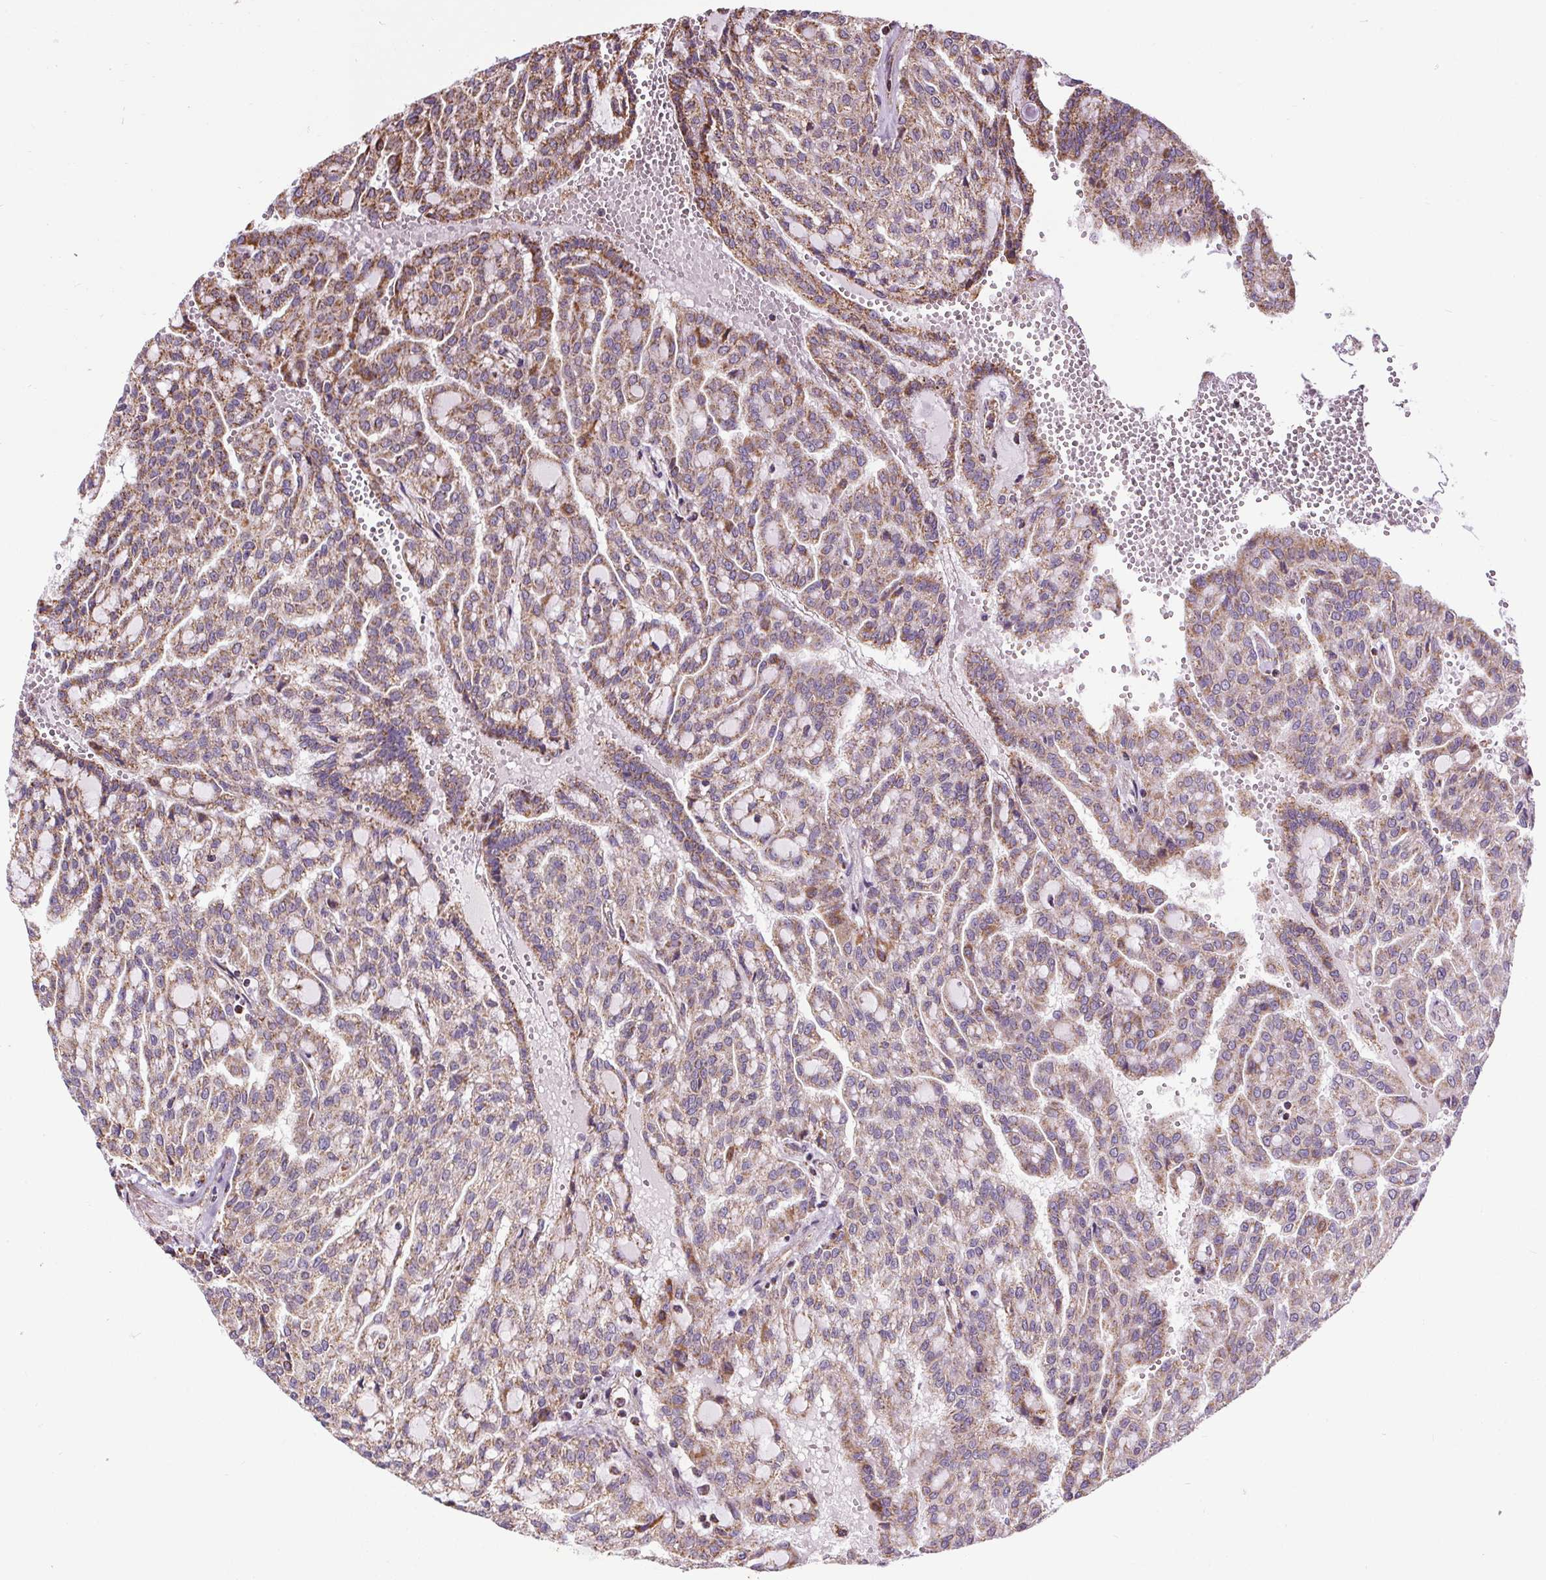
{"staining": {"intensity": "moderate", "quantity": "25%-75%", "location": "cytoplasmic/membranous"}, "tissue": "renal cancer", "cell_type": "Tumor cells", "image_type": "cancer", "snomed": [{"axis": "morphology", "description": "Adenocarcinoma, NOS"}, {"axis": "topography", "description": "Kidney"}], "caption": "There is medium levels of moderate cytoplasmic/membranous expression in tumor cells of renal cancer (adenocarcinoma), as demonstrated by immunohistochemical staining (brown color).", "gene": "ZNF548", "patient": {"sex": "male", "age": 63}}